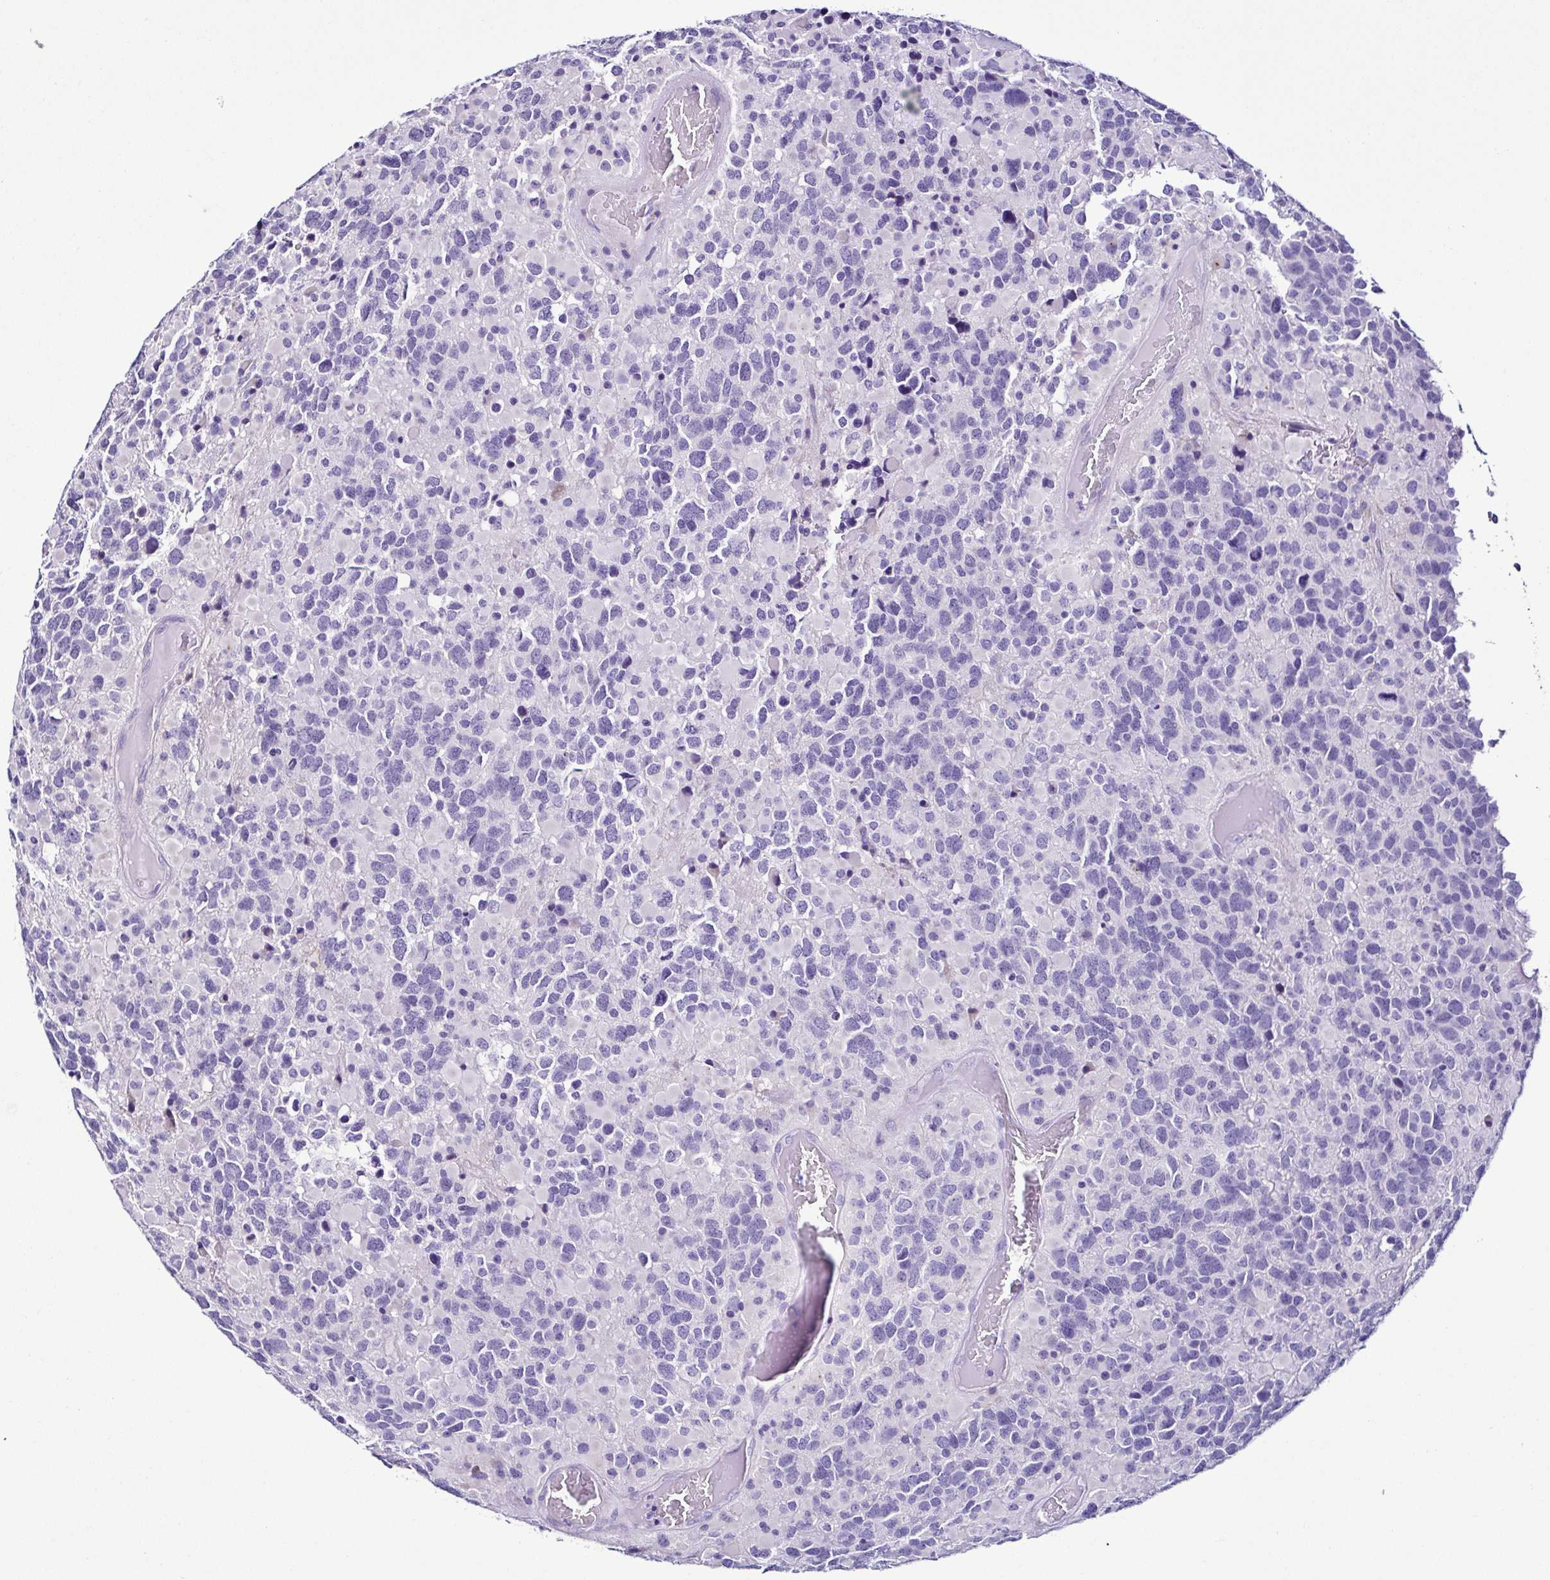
{"staining": {"intensity": "negative", "quantity": "none", "location": "none"}, "tissue": "glioma", "cell_type": "Tumor cells", "image_type": "cancer", "snomed": [{"axis": "morphology", "description": "Glioma, malignant, High grade"}, {"axis": "topography", "description": "Brain"}], "caption": "This micrograph is of high-grade glioma (malignant) stained with IHC to label a protein in brown with the nuclei are counter-stained blue. There is no staining in tumor cells.", "gene": "SRL", "patient": {"sex": "female", "age": 40}}